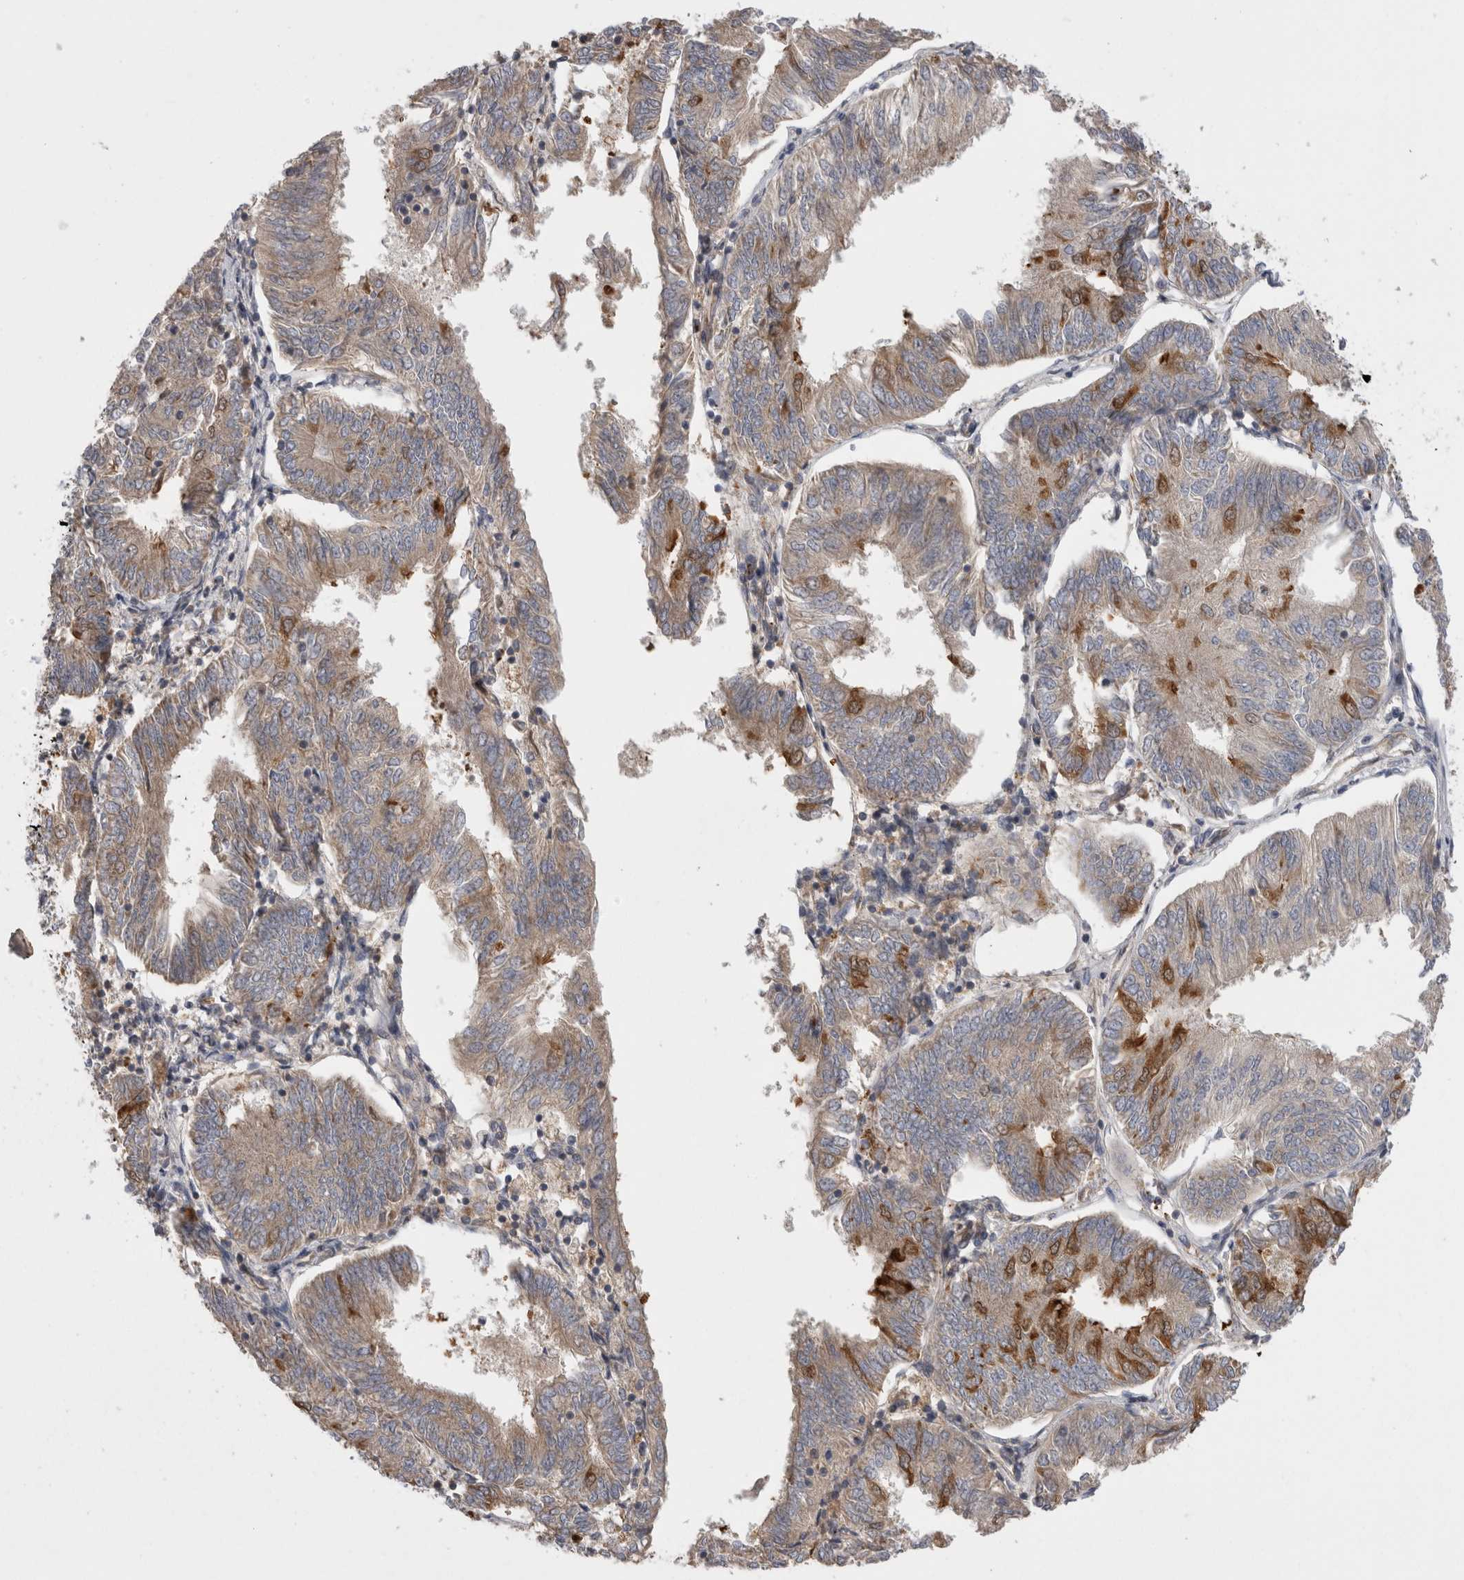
{"staining": {"intensity": "strong", "quantity": "<25%", "location": "cytoplasmic/membranous"}, "tissue": "endometrial cancer", "cell_type": "Tumor cells", "image_type": "cancer", "snomed": [{"axis": "morphology", "description": "Adenocarcinoma, NOS"}, {"axis": "topography", "description": "Endometrium"}], "caption": "A brown stain labels strong cytoplasmic/membranous expression of a protein in human endometrial adenocarcinoma tumor cells.", "gene": "DARS2", "patient": {"sex": "female", "age": 58}}